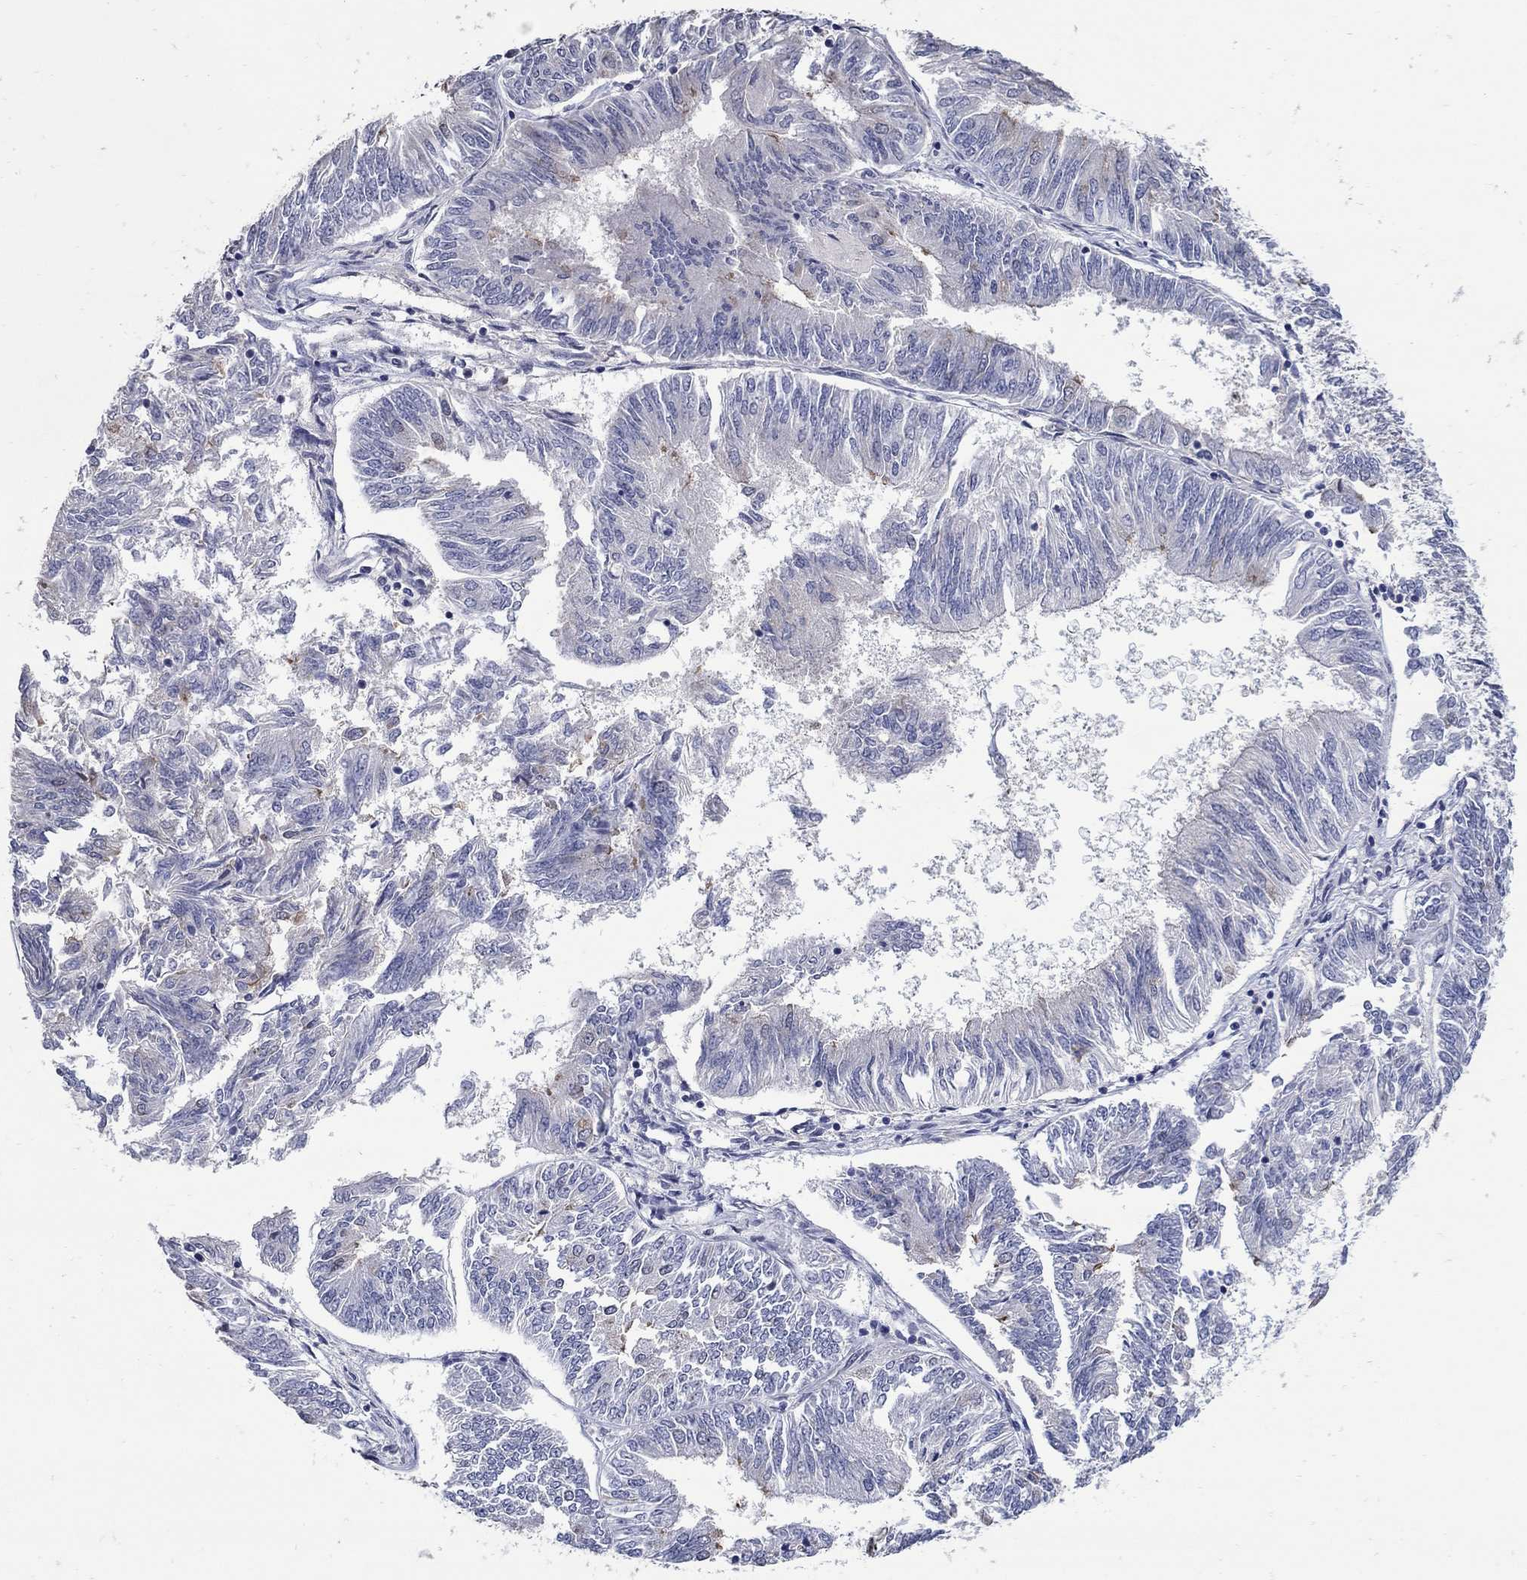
{"staining": {"intensity": "moderate", "quantity": "<25%", "location": "cytoplasmic/membranous"}, "tissue": "endometrial cancer", "cell_type": "Tumor cells", "image_type": "cancer", "snomed": [{"axis": "morphology", "description": "Adenocarcinoma, NOS"}, {"axis": "topography", "description": "Endometrium"}], "caption": "The image displays immunohistochemical staining of endometrial cancer. There is moderate cytoplasmic/membranous expression is present in about <25% of tumor cells.", "gene": "CETN1", "patient": {"sex": "female", "age": 58}}